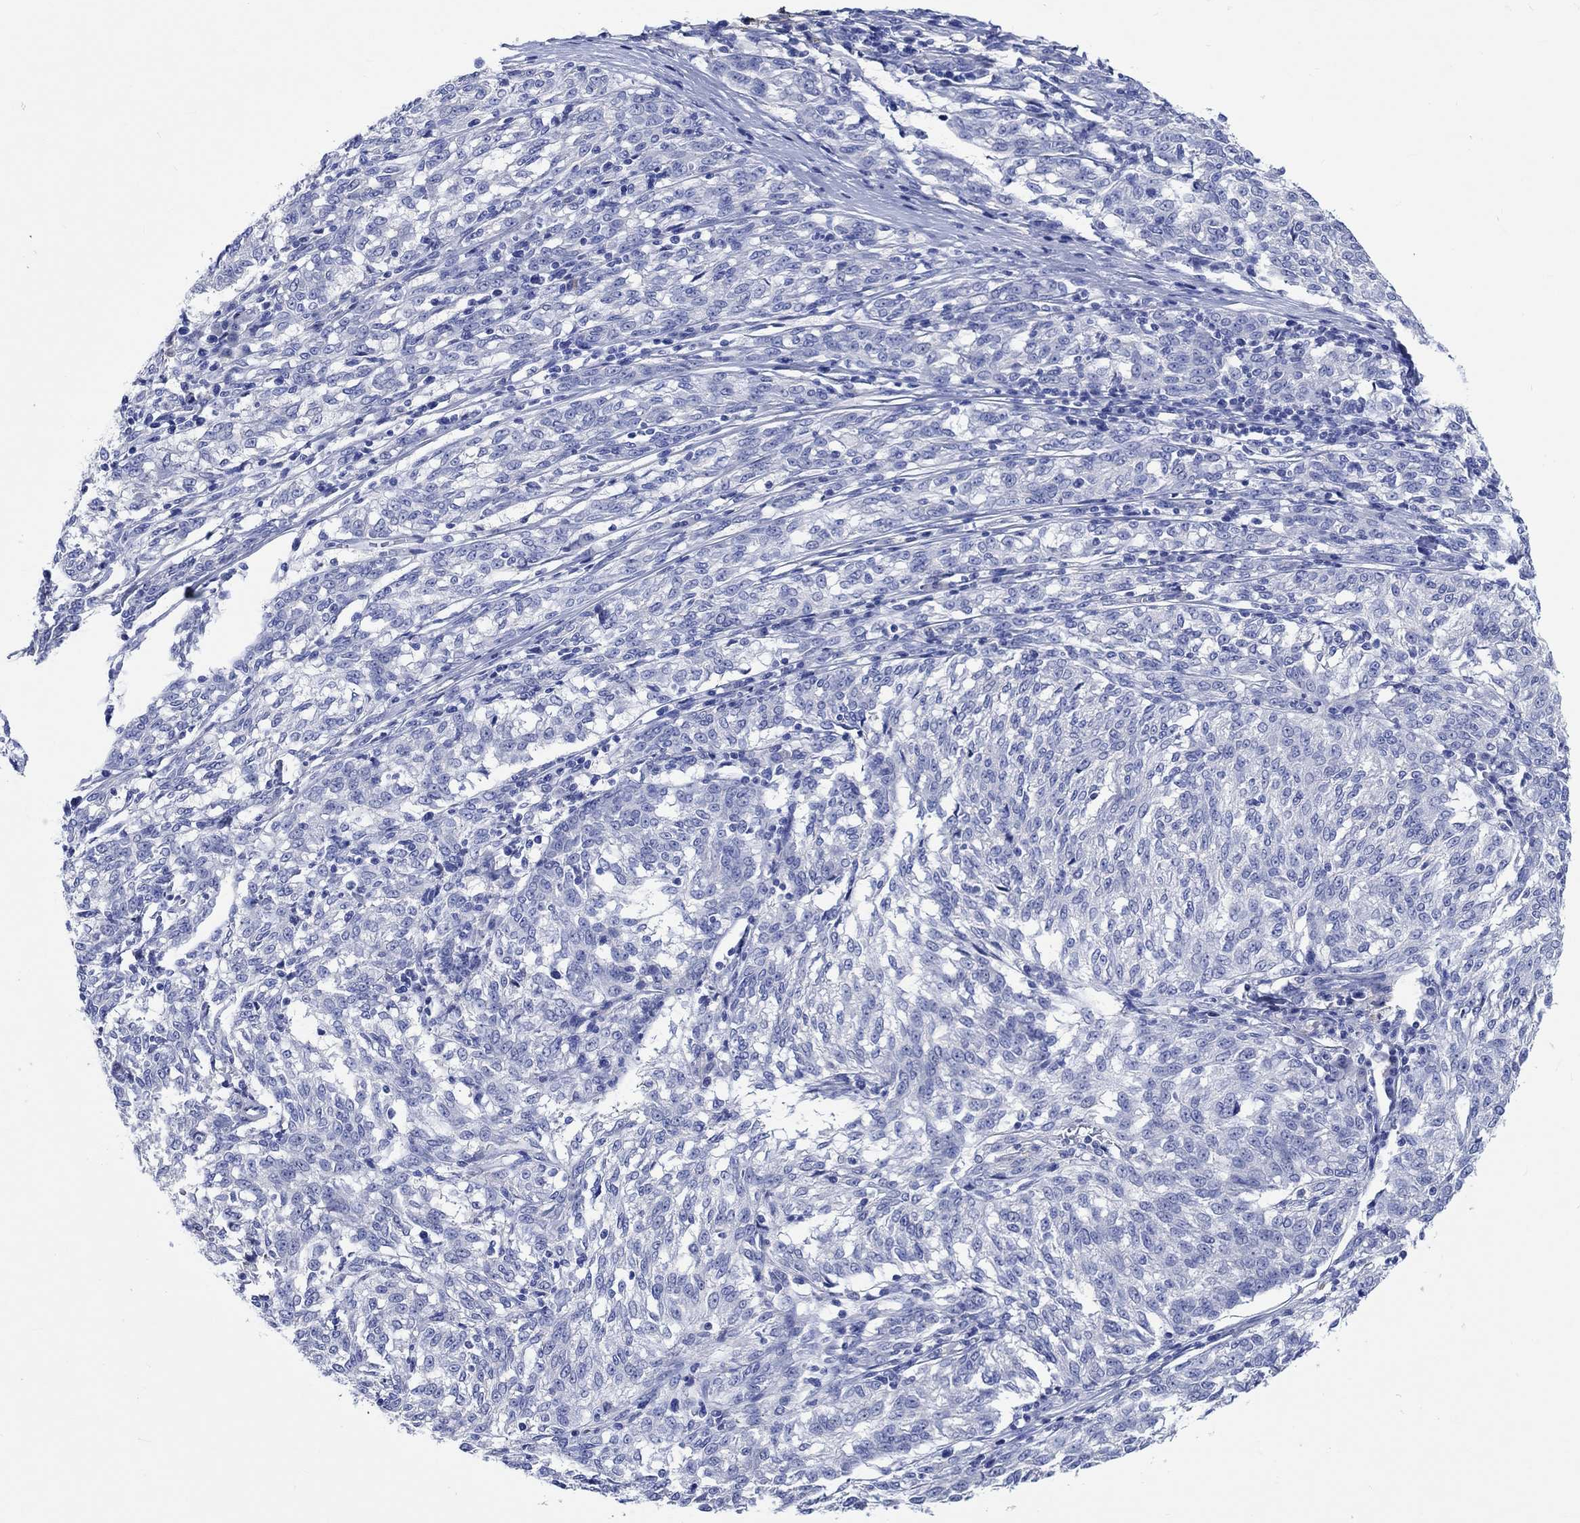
{"staining": {"intensity": "negative", "quantity": "none", "location": "none"}, "tissue": "melanoma", "cell_type": "Tumor cells", "image_type": "cancer", "snomed": [{"axis": "morphology", "description": "Malignant melanoma, NOS"}, {"axis": "topography", "description": "Skin"}], "caption": "Tumor cells are negative for brown protein staining in melanoma.", "gene": "SHISA4", "patient": {"sex": "female", "age": 72}}